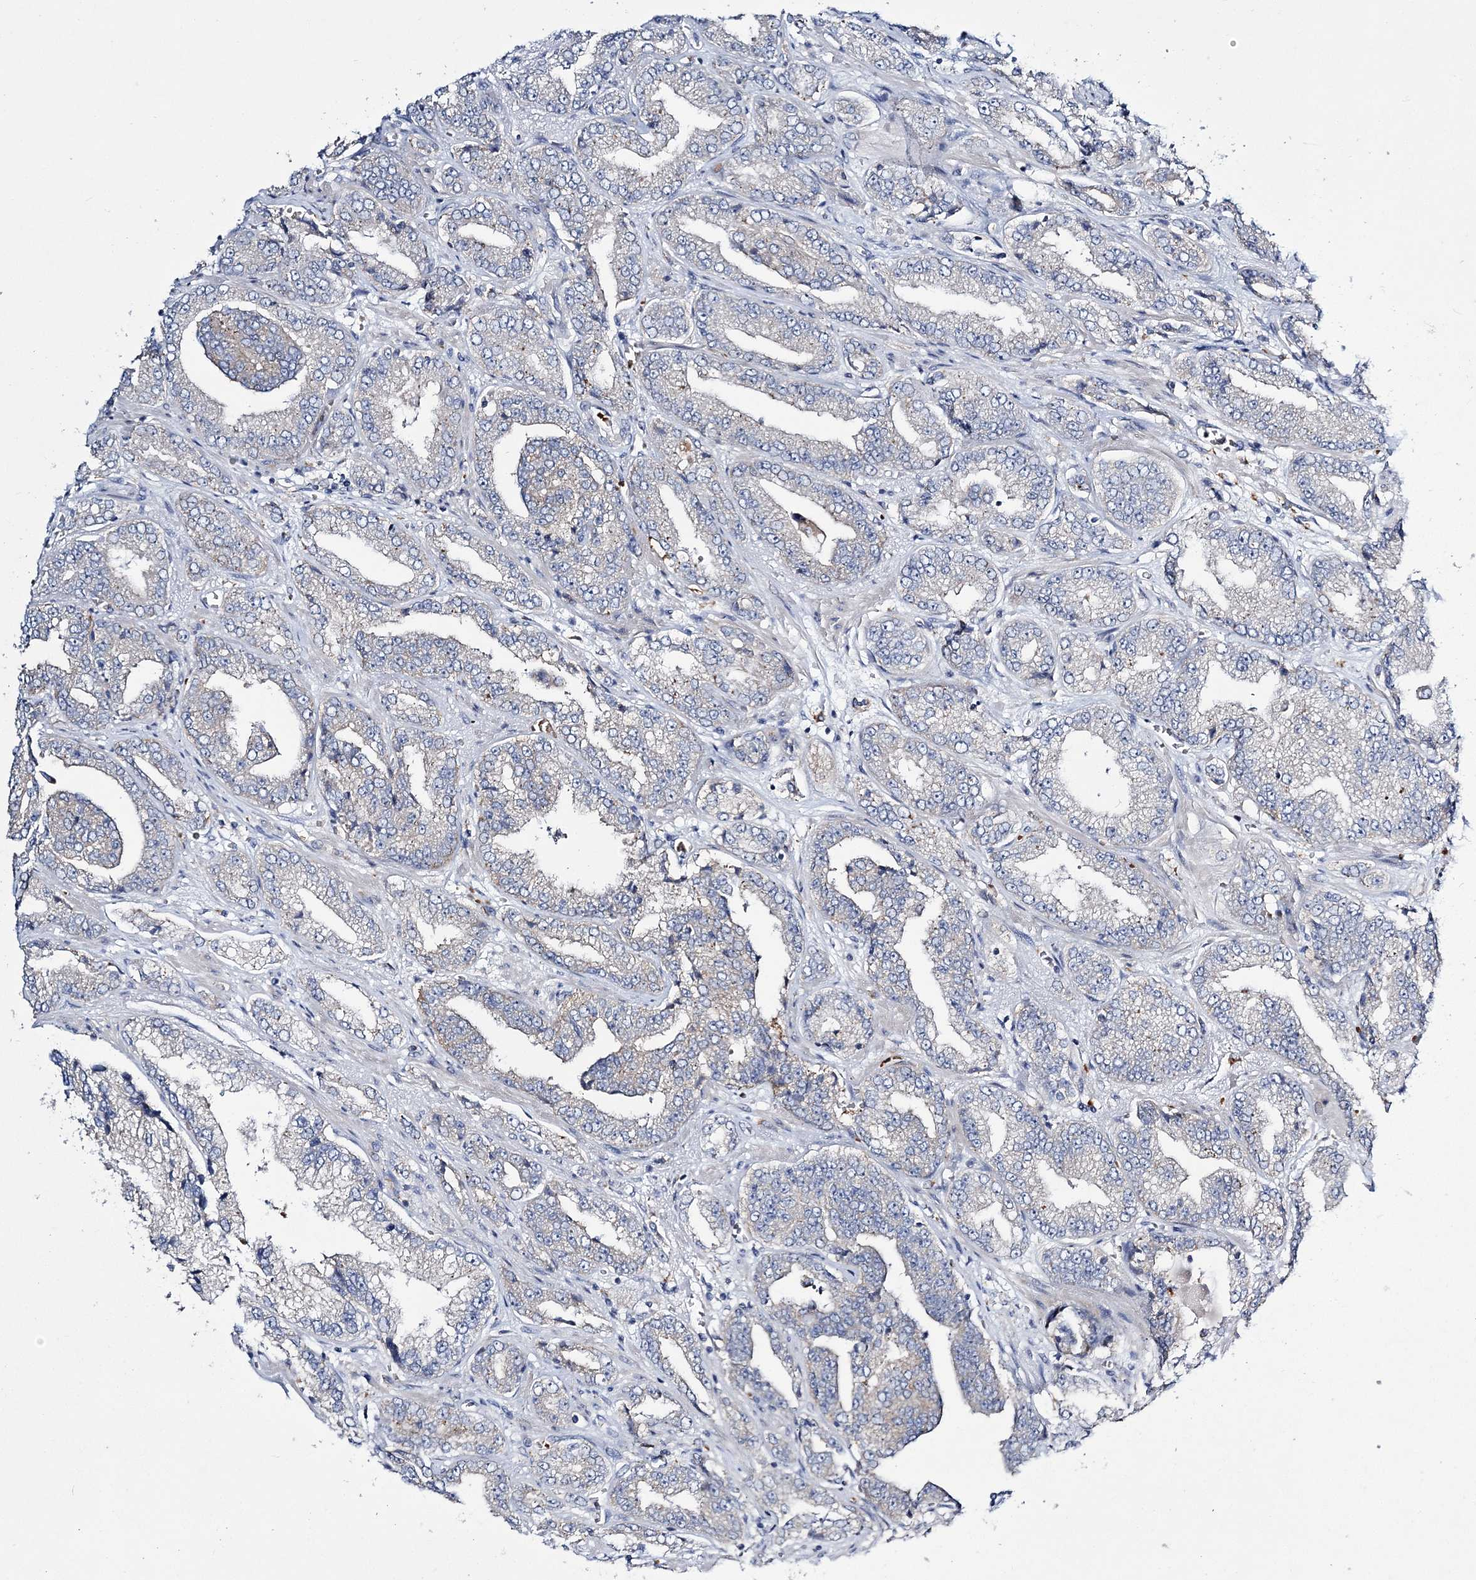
{"staining": {"intensity": "negative", "quantity": "none", "location": "none"}, "tissue": "prostate cancer", "cell_type": "Tumor cells", "image_type": "cancer", "snomed": [{"axis": "morphology", "description": "Adenocarcinoma, High grade"}, {"axis": "topography", "description": "Prostate"}], "caption": "Prostate cancer (adenocarcinoma (high-grade)) was stained to show a protein in brown. There is no significant staining in tumor cells.", "gene": "ATP11B", "patient": {"sex": "male", "age": 71}}